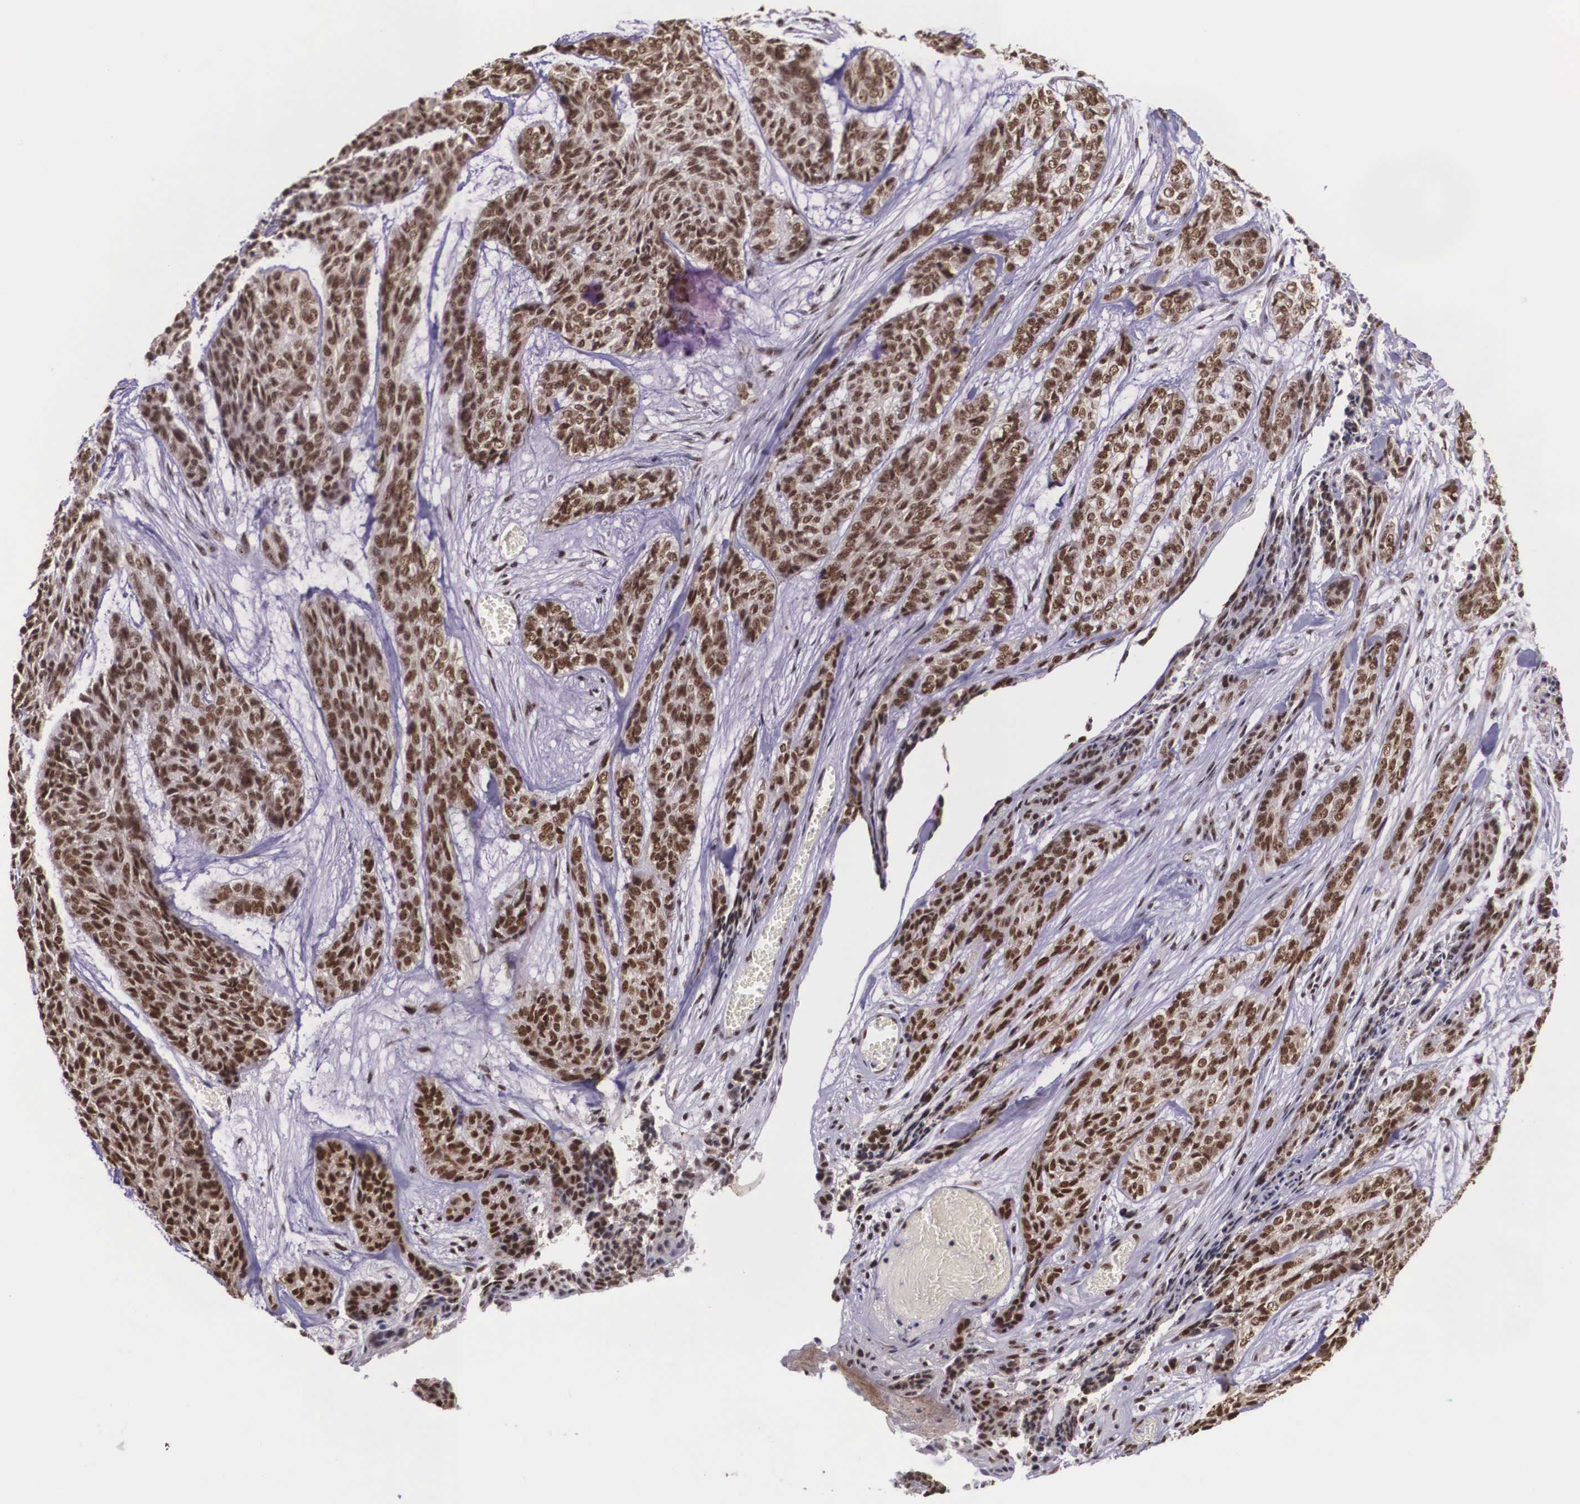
{"staining": {"intensity": "strong", "quantity": ">75%", "location": "cytoplasmic/membranous,nuclear"}, "tissue": "skin cancer", "cell_type": "Tumor cells", "image_type": "cancer", "snomed": [{"axis": "morphology", "description": "Normal tissue, NOS"}, {"axis": "morphology", "description": "Basal cell carcinoma"}, {"axis": "topography", "description": "Skin"}], "caption": "Immunohistochemical staining of skin cancer (basal cell carcinoma) shows strong cytoplasmic/membranous and nuclear protein positivity in about >75% of tumor cells. The staining was performed using DAB (3,3'-diaminobenzidine) to visualize the protein expression in brown, while the nuclei were stained in blue with hematoxylin (Magnification: 20x).", "gene": "POLR2F", "patient": {"sex": "female", "age": 65}}